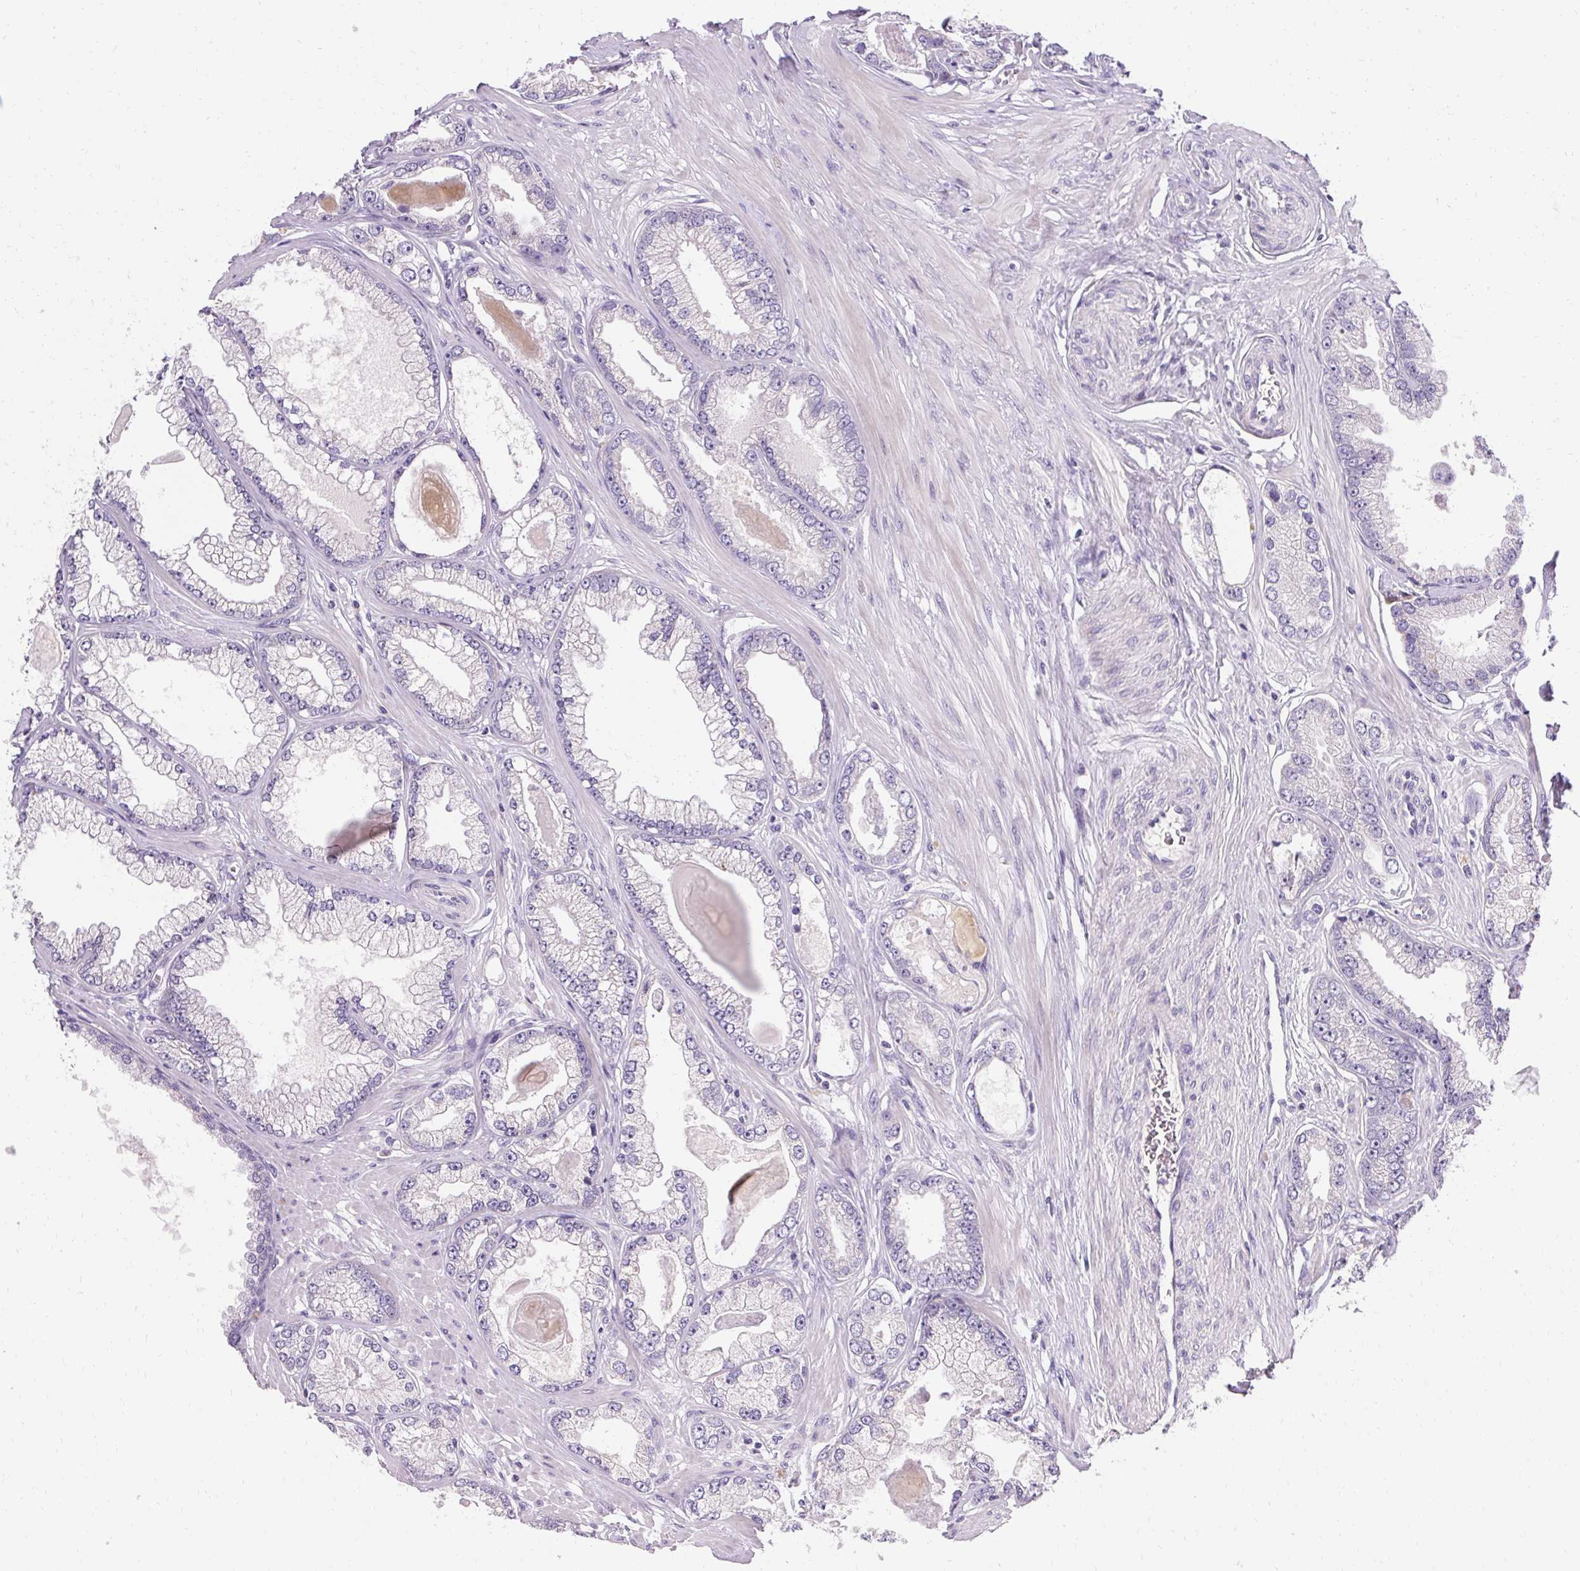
{"staining": {"intensity": "negative", "quantity": "none", "location": "none"}, "tissue": "prostate cancer", "cell_type": "Tumor cells", "image_type": "cancer", "snomed": [{"axis": "morphology", "description": "Adenocarcinoma, Low grade"}, {"axis": "topography", "description": "Prostate"}], "caption": "DAB (3,3'-diaminobenzidine) immunohistochemical staining of low-grade adenocarcinoma (prostate) reveals no significant positivity in tumor cells.", "gene": "TRIP13", "patient": {"sex": "male", "age": 64}}